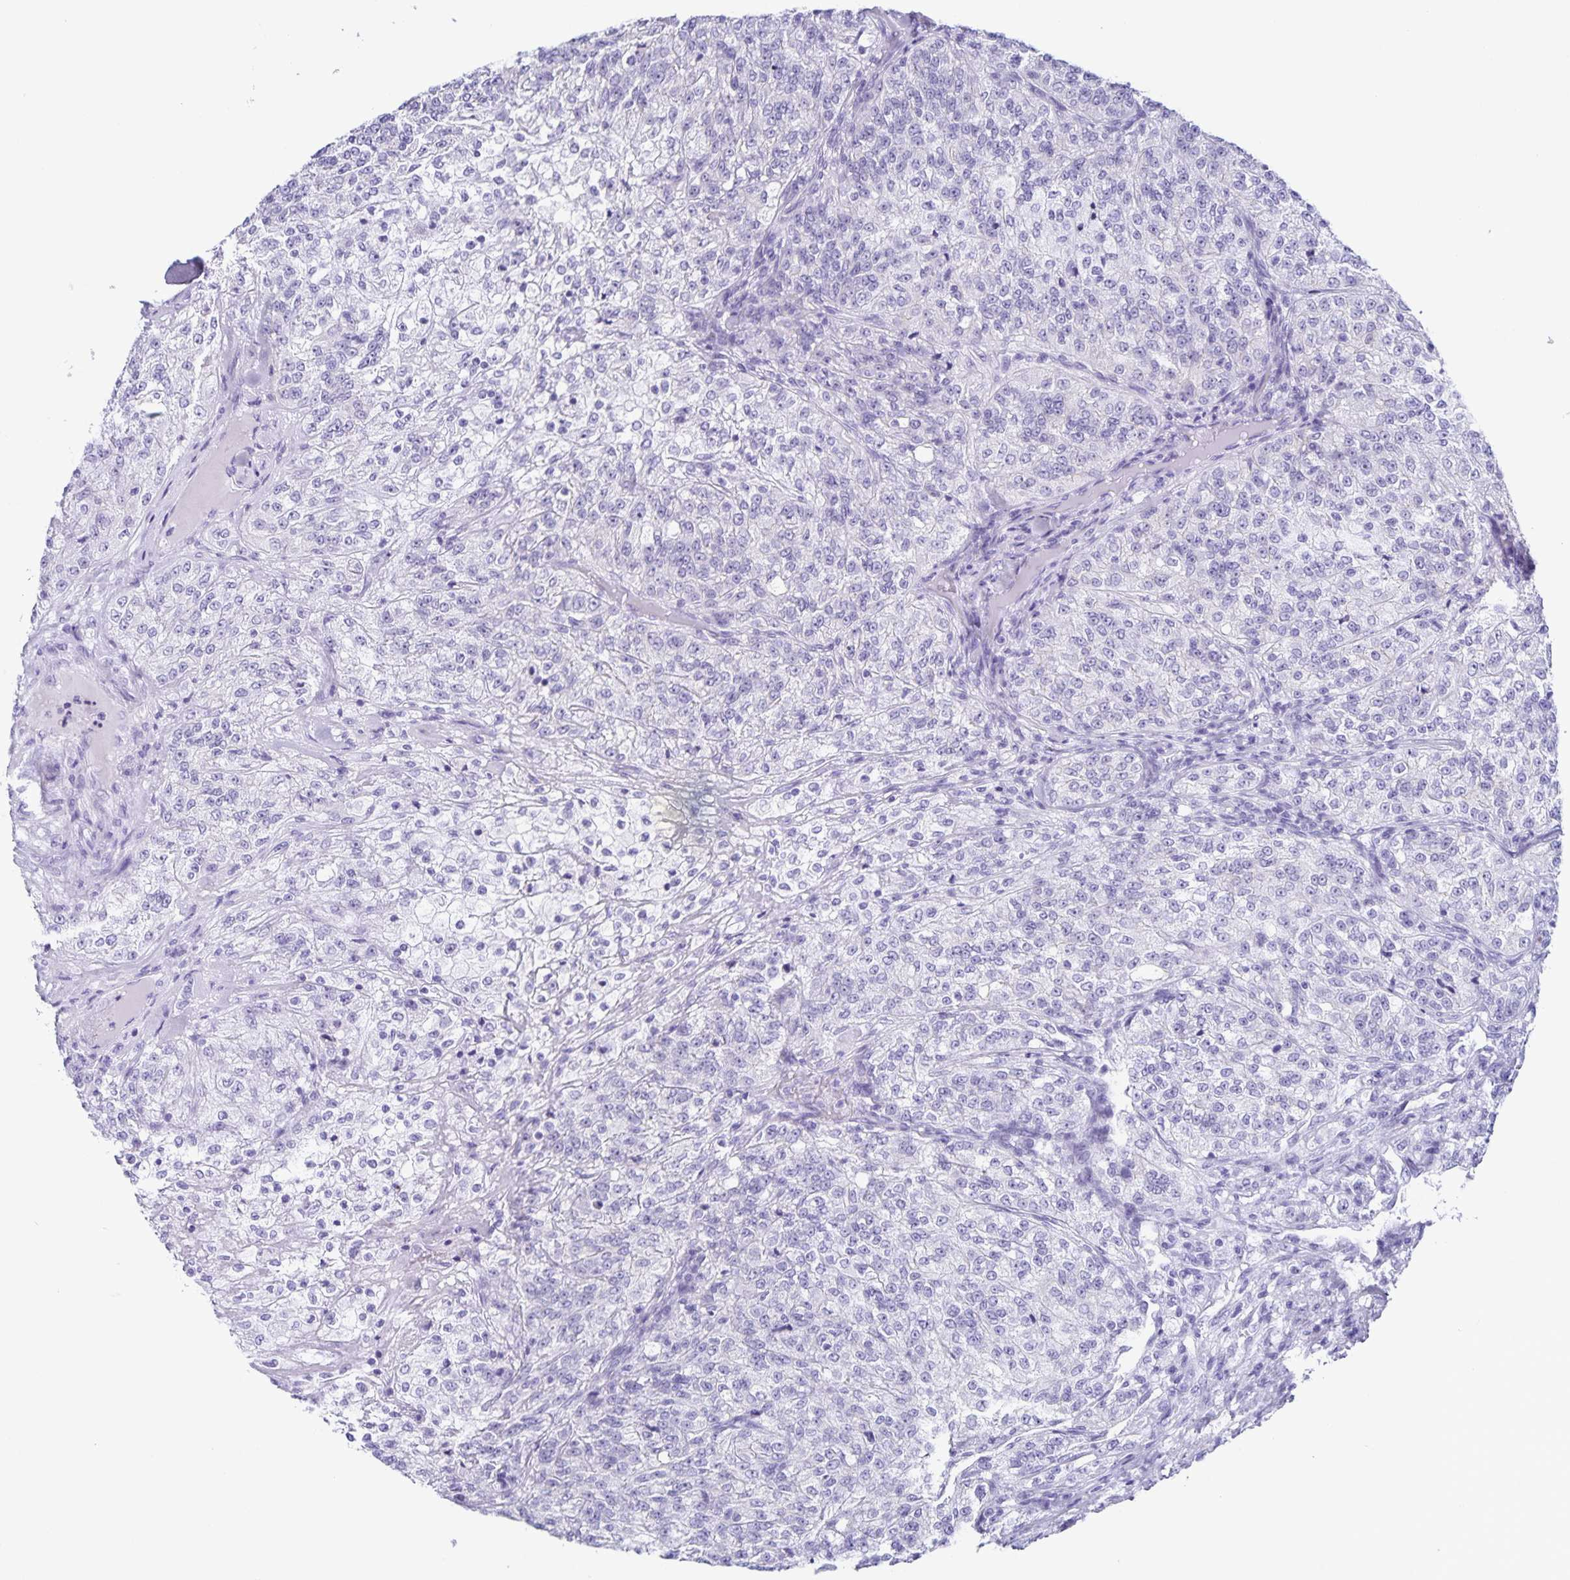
{"staining": {"intensity": "negative", "quantity": "none", "location": "none"}, "tissue": "renal cancer", "cell_type": "Tumor cells", "image_type": "cancer", "snomed": [{"axis": "morphology", "description": "Adenocarcinoma, NOS"}, {"axis": "topography", "description": "Kidney"}], "caption": "Human renal adenocarcinoma stained for a protein using immunohistochemistry demonstrates no staining in tumor cells.", "gene": "FAM170A", "patient": {"sex": "female", "age": 63}}